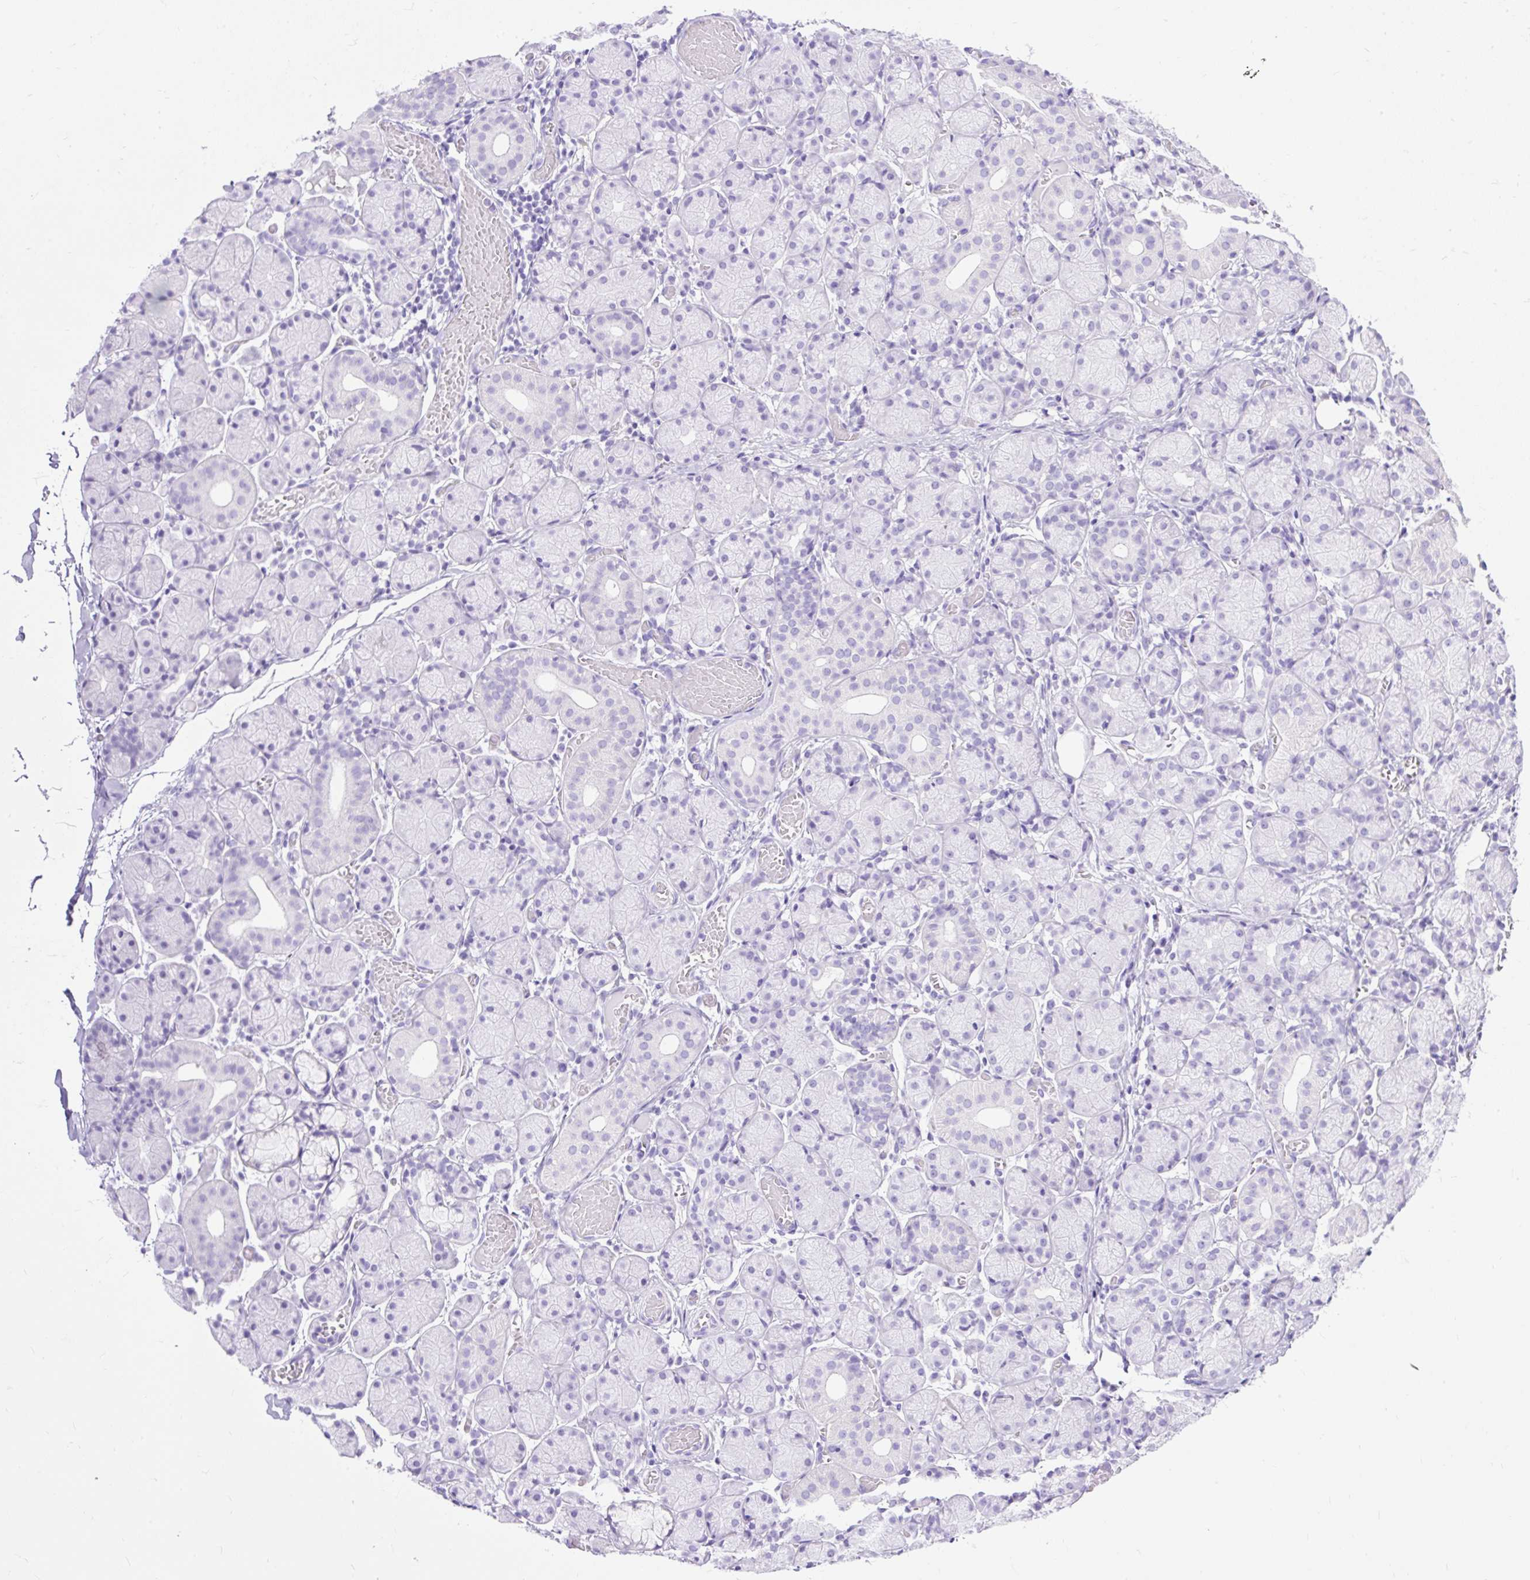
{"staining": {"intensity": "negative", "quantity": "none", "location": "none"}, "tissue": "salivary gland", "cell_type": "Glandular cells", "image_type": "normal", "snomed": [{"axis": "morphology", "description": "Normal tissue, NOS"}, {"axis": "topography", "description": "Salivary gland"}], "caption": "The micrograph reveals no significant positivity in glandular cells of salivary gland.", "gene": "HEY1", "patient": {"sex": "female", "age": 24}}